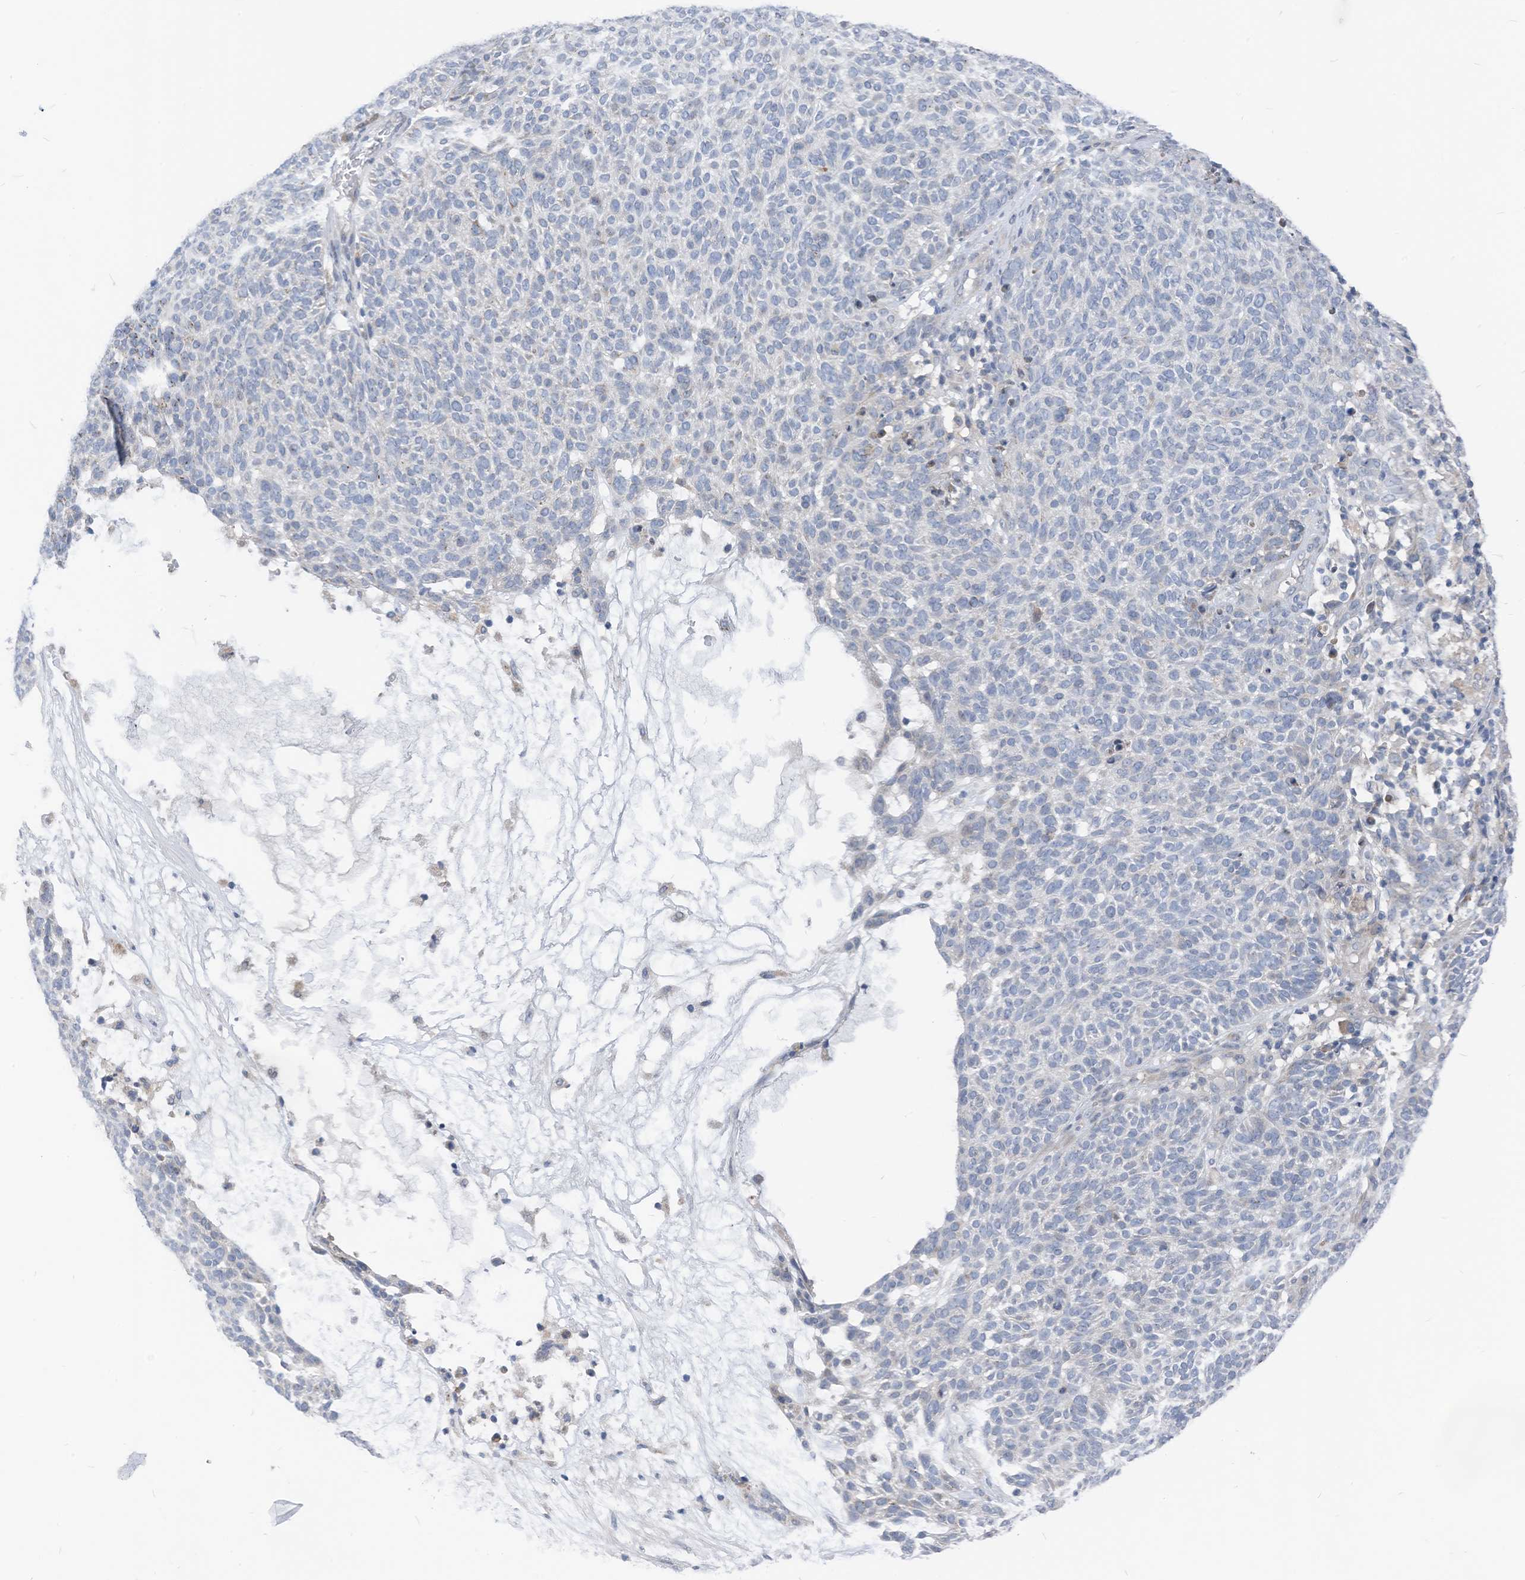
{"staining": {"intensity": "negative", "quantity": "none", "location": "none"}, "tissue": "skin cancer", "cell_type": "Tumor cells", "image_type": "cancer", "snomed": [{"axis": "morphology", "description": "Squamous cell carcinoma, NOS"}, {"axis": "topography", "description": "Skin"}], "caption": "Immunohistochemistry of skin cancer reveals no positivity in tumor cells.", "gene": "LDAH", "patient": {"sex": "female", "age": 90}}